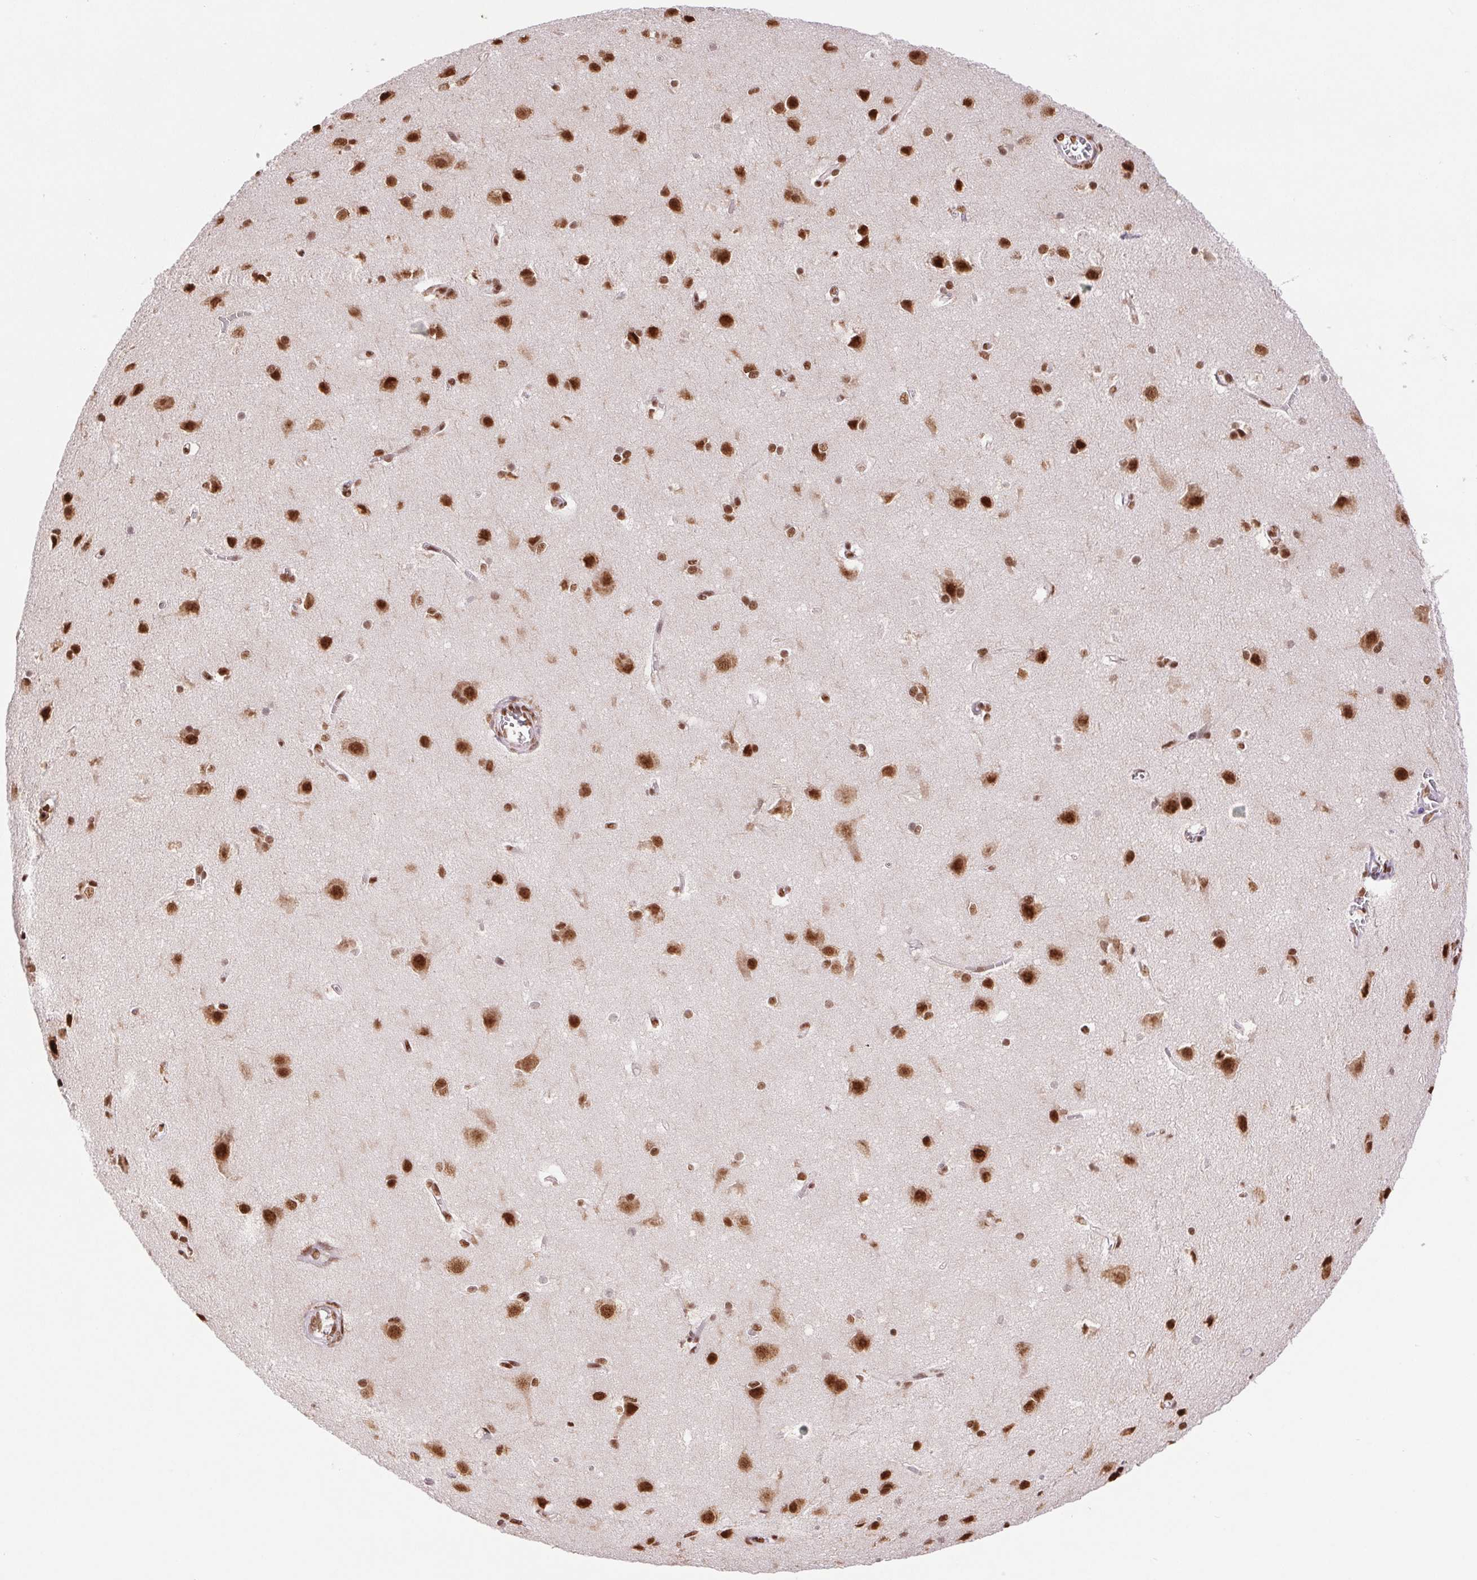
{"staining": {"intensity": "weak", "quantity": "25%-75%", "location": "nuclear"}, "tissue": "cerebral cortex", "cell_type": "Endothelial cells", "image_type": "normal", "snomed": [{"axis": "morphology", "description": "Normal tissue, NOS"}, {"axis": "topography", "description": "Cerebral cortex"}], "caption": "A brown stain labels weak nuclear positivity of a protein in endothelial cells of normal cerebral cortex.", "gene": "ZNF207", "patient": {"sex": "male", "age": 37}}